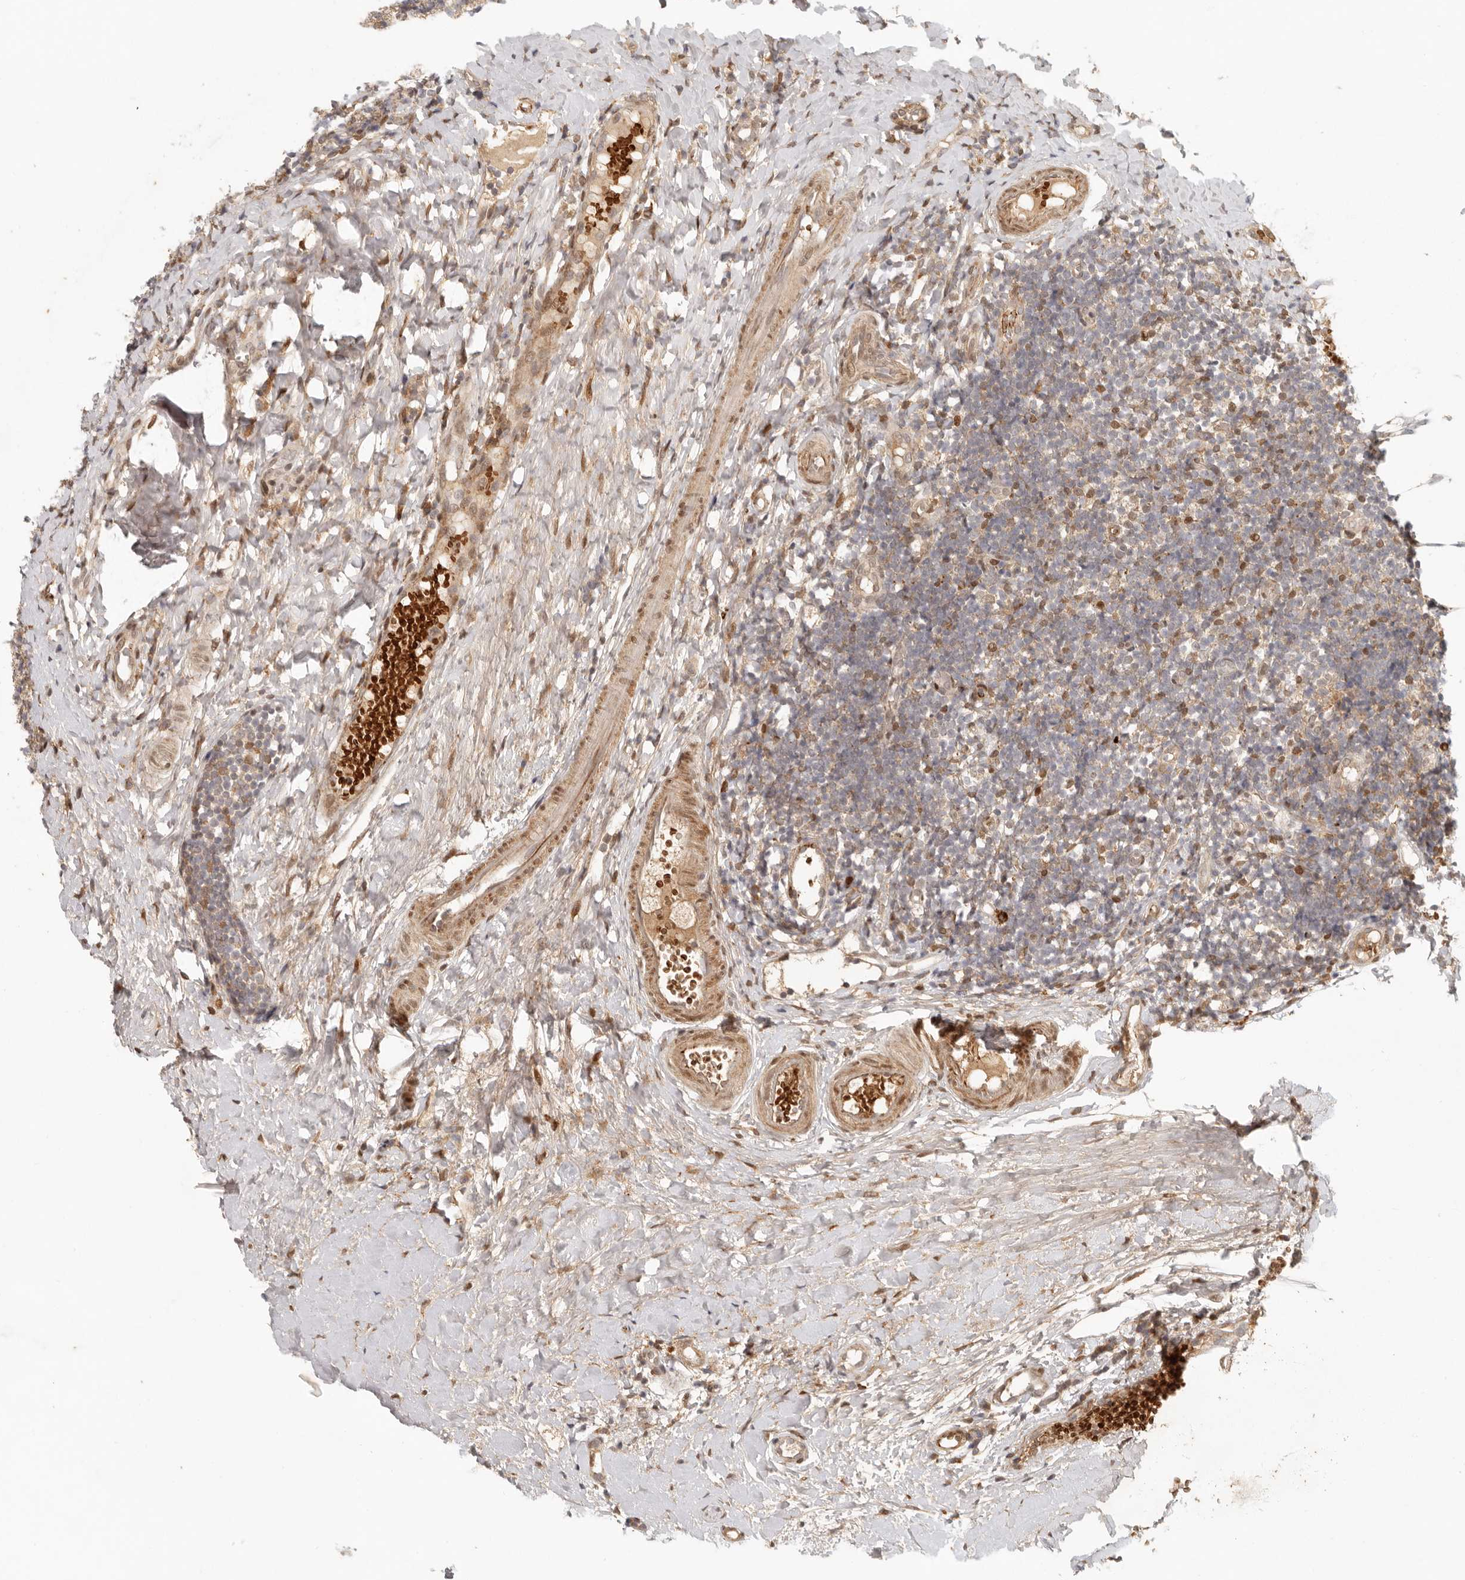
{"staining": {"intensity": "moderate", "quantity": "<25%", "location": "cytoplasmic/membranous,nuclear"}, "tissue": "tonsil", "cell_type": "Germinal center cells", "image_type": "normal", "snomed": [{"axis": "morphology", "description": "Normal tissue, NOS"}, {"axis": "topography", "description": "Tonsil"}], "caption": "The histopathology image shows immunohistochemical staining of benign tonsil. There is moderate cytoplasmic/membranous,nuclear positivity is present in about <25% of germinal center cells. Nuclei are stained in blue.", "gene": "AHDC1", "patient": {"sex": "female", "age": 19}}